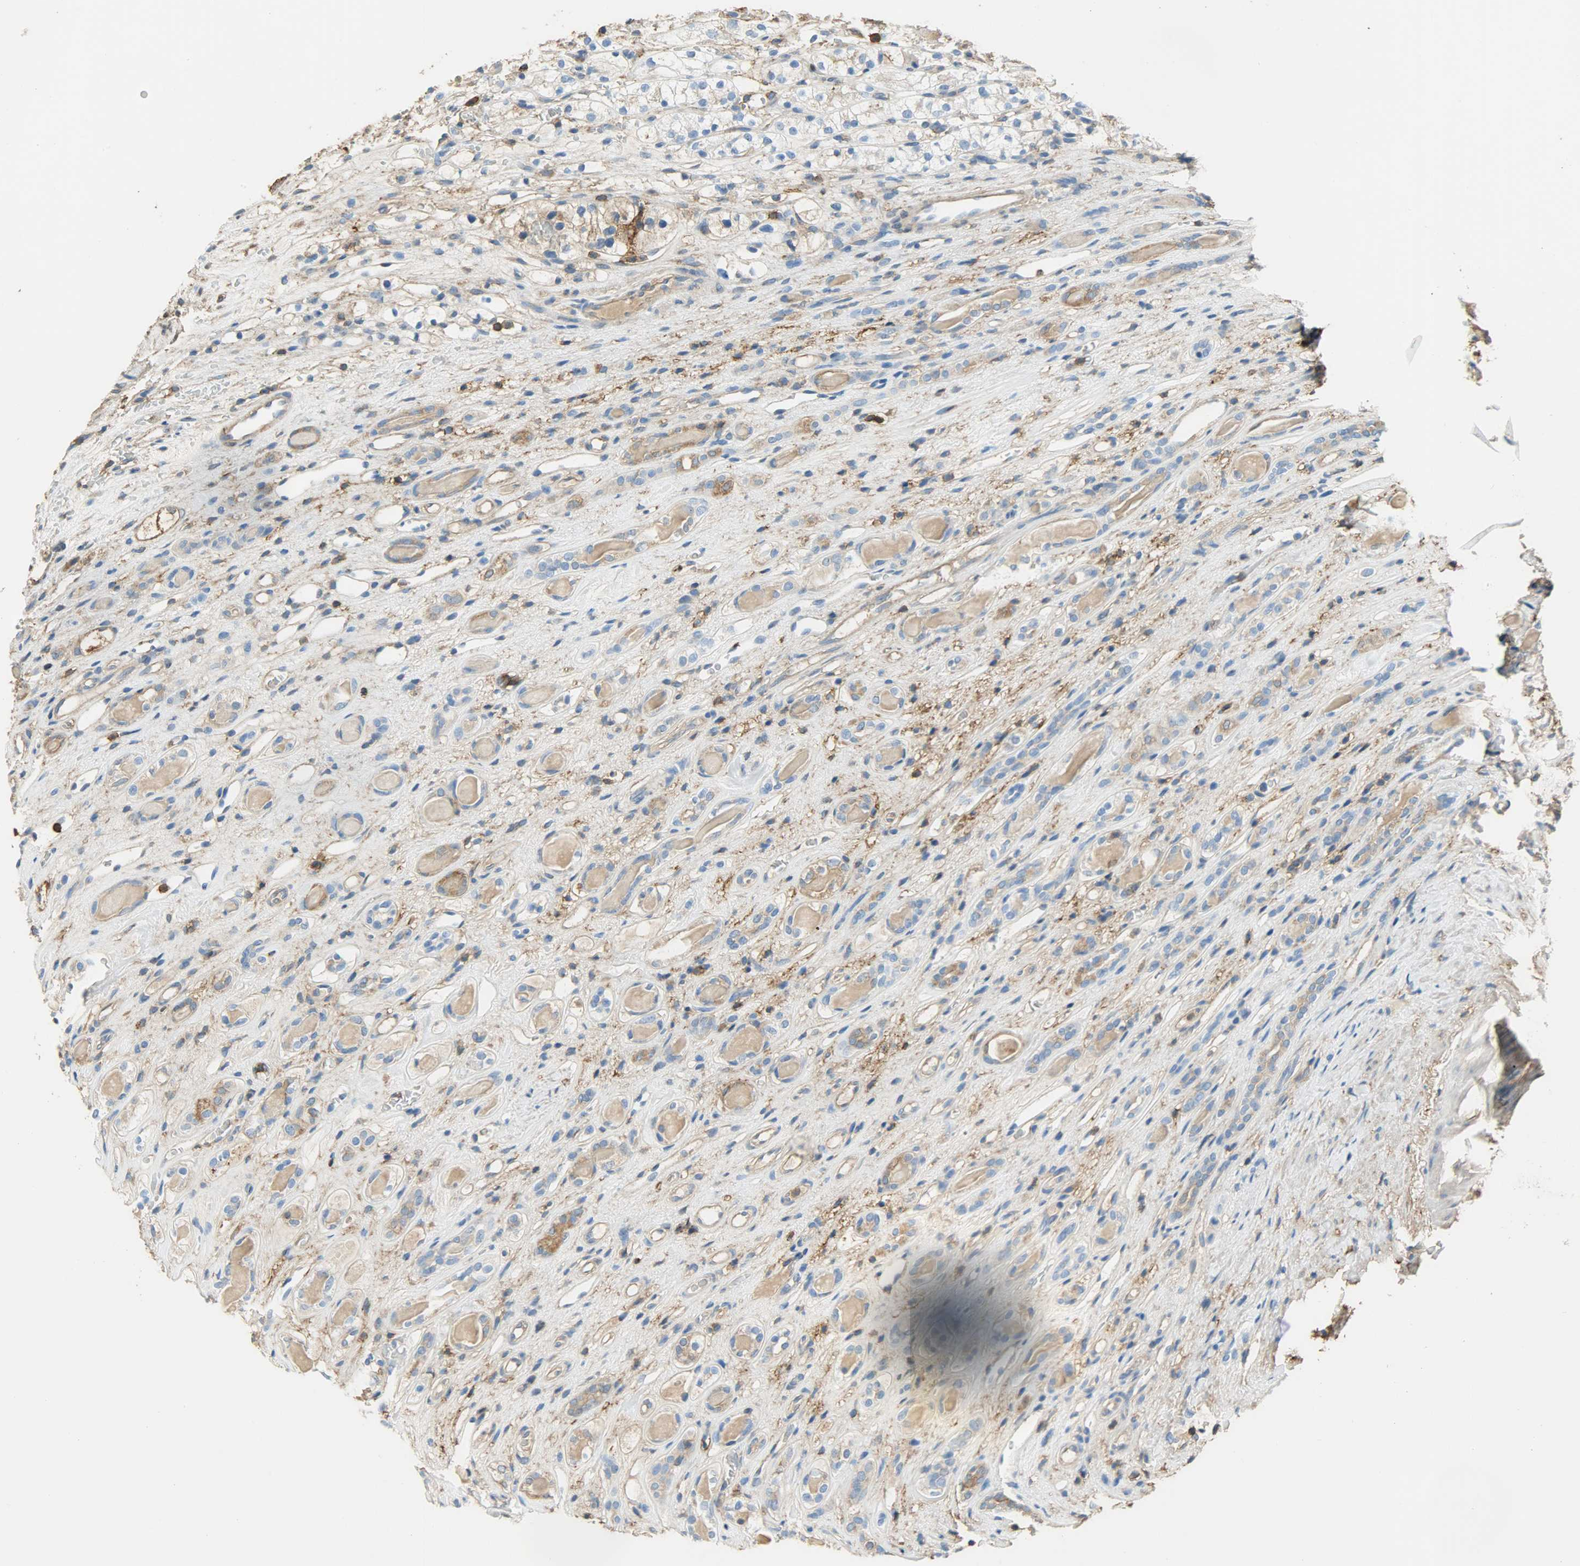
{"staining": {"intensity": "negative", "quantity": "none", "location": "none"}, "tissue": "renal cancer", "cell_type": "Tumor cells", "image_type": "cancer", "snomed": [{"axis": "morphology", "description": "Adenocarcinoma, NOS"}, {"axis": "topography", "description": "Kidney"}], "caption": "High power microscopy histopathology image of an IHC photomicrograph of adenocarcinoma (renal), revealing no significant staining in tumor cells. (DAB (3,3'-diaminobenzidine) IHC with hematoxylin counter stain).", "gene": "ANXA6", "patient": {"sex": "female", "age": 60}}